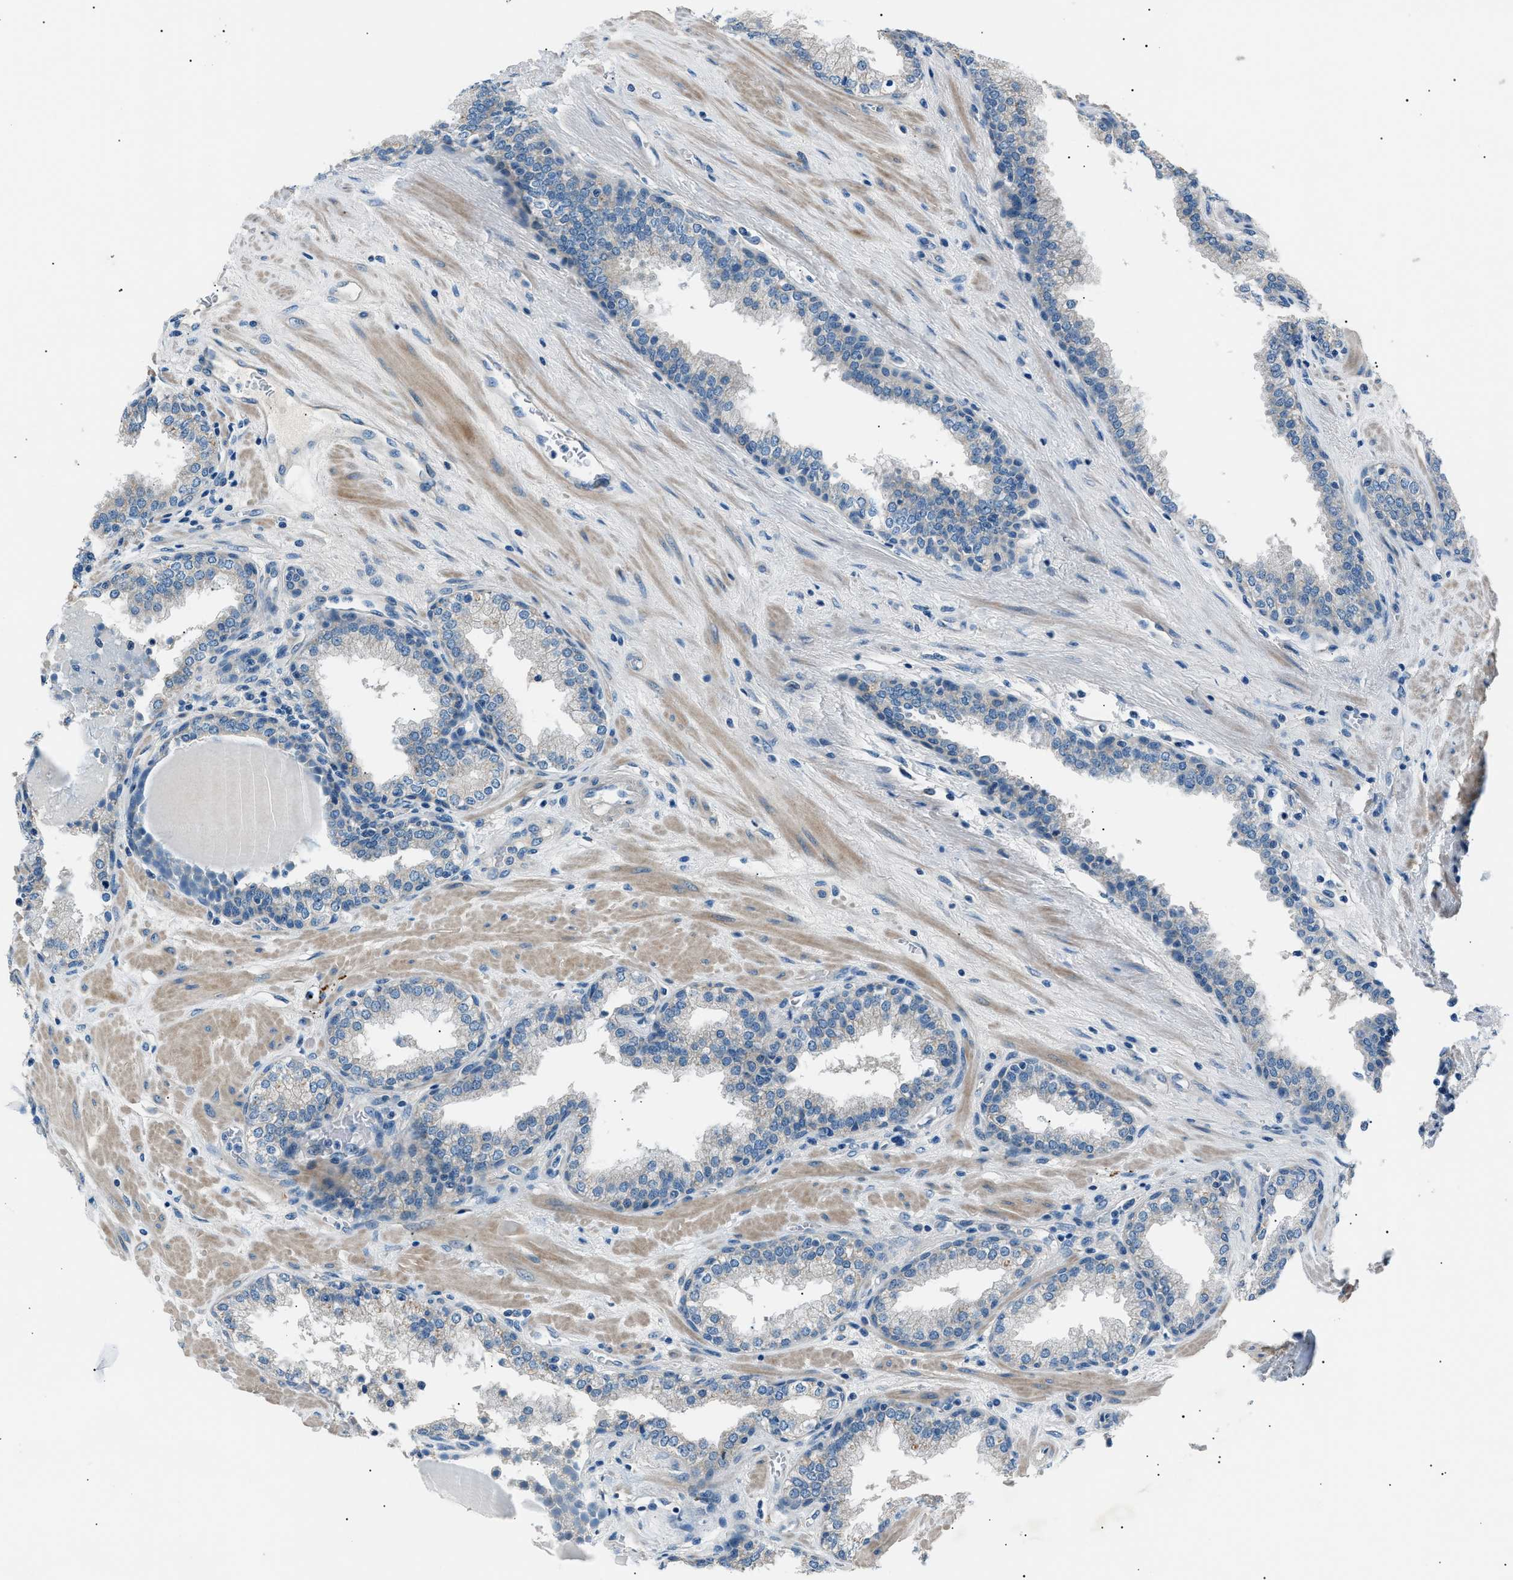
{"staining": {"intensity": "negative", "quantity": "none", "location": "none"}, "tissue": "prostate", "cell_type": "Glandular cells", "image_type": "normal", "snomed": [{"axis": "morphology", "description": "Normal tissue, NOS"}, {"axis": "topography", "description": "Prostate"}], "caption": "Benign prostate was stained to show a protein in brown. There is no significant positivity in glandular cells. (DAB (3,3'-diaminobenzidine) immunohistochemistry (IHC) with hematoxylin counter stain).", "gene": "LRRC37B", "patient": {"sex": "male", "age": 51}}